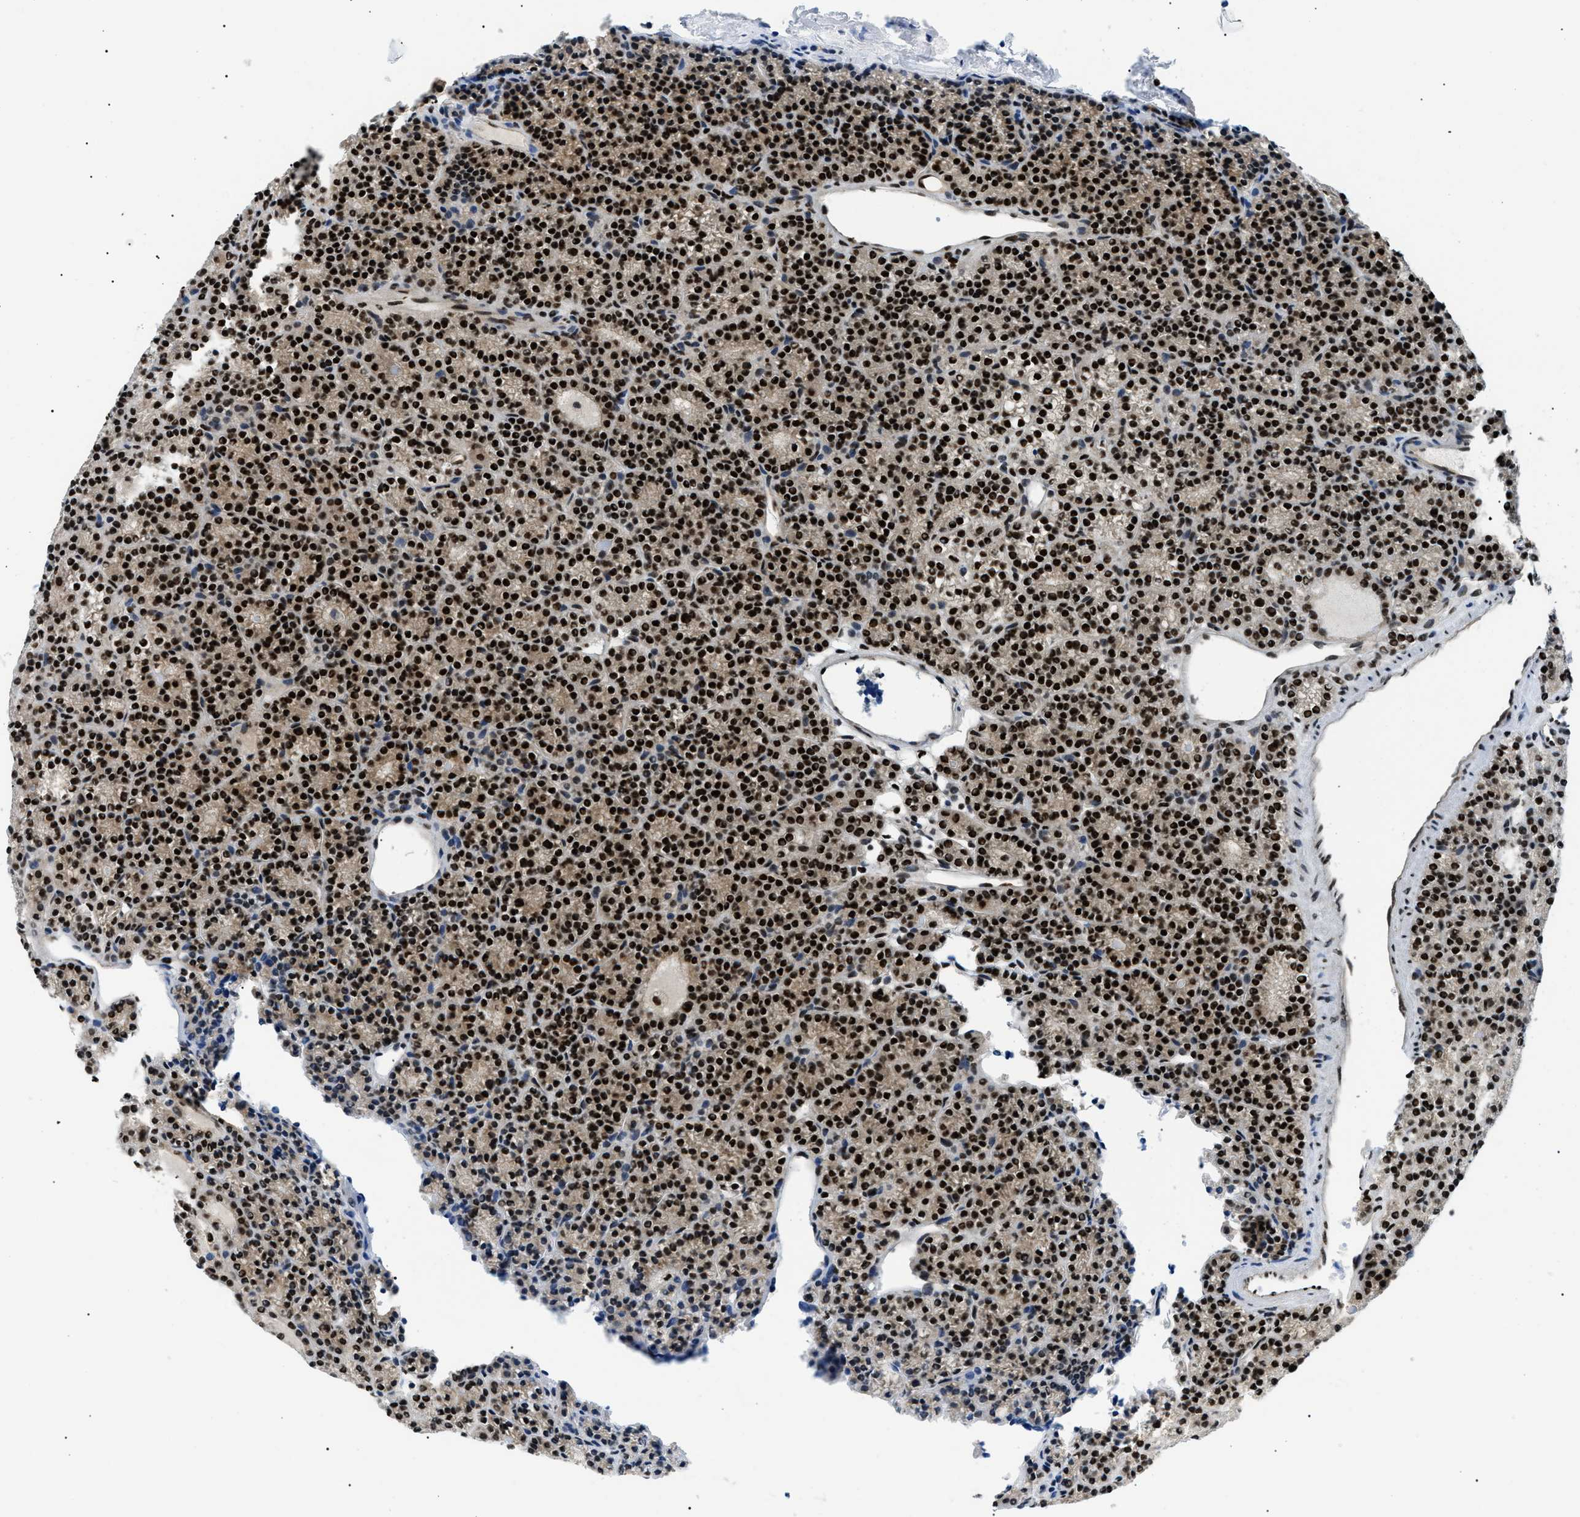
{"staining": {"intensity": "strong", "quantity": ">75%", "location": "cytoplasmic/membranous,nuclear"}, "tissue": "parathyroid gland", "cell_type": "Glandular cells", "image_type": "normal", "snomed": [{"axis": "morphology", "description": "Normal tissue, NOS"}, {"axis": "morphology", "description": "Adenoma, NOS"}, {"axis": "topography", "description": "Parathyroid gland"}], "caption": "Parathyroid gland stained with DAB IHC demonstrates high levels of strong cytoplasmic/membranous,nuclear expression in about >75% of glandular cells.", "gene": "CWC25", "patient": {"sex": "female", "age": 64}}